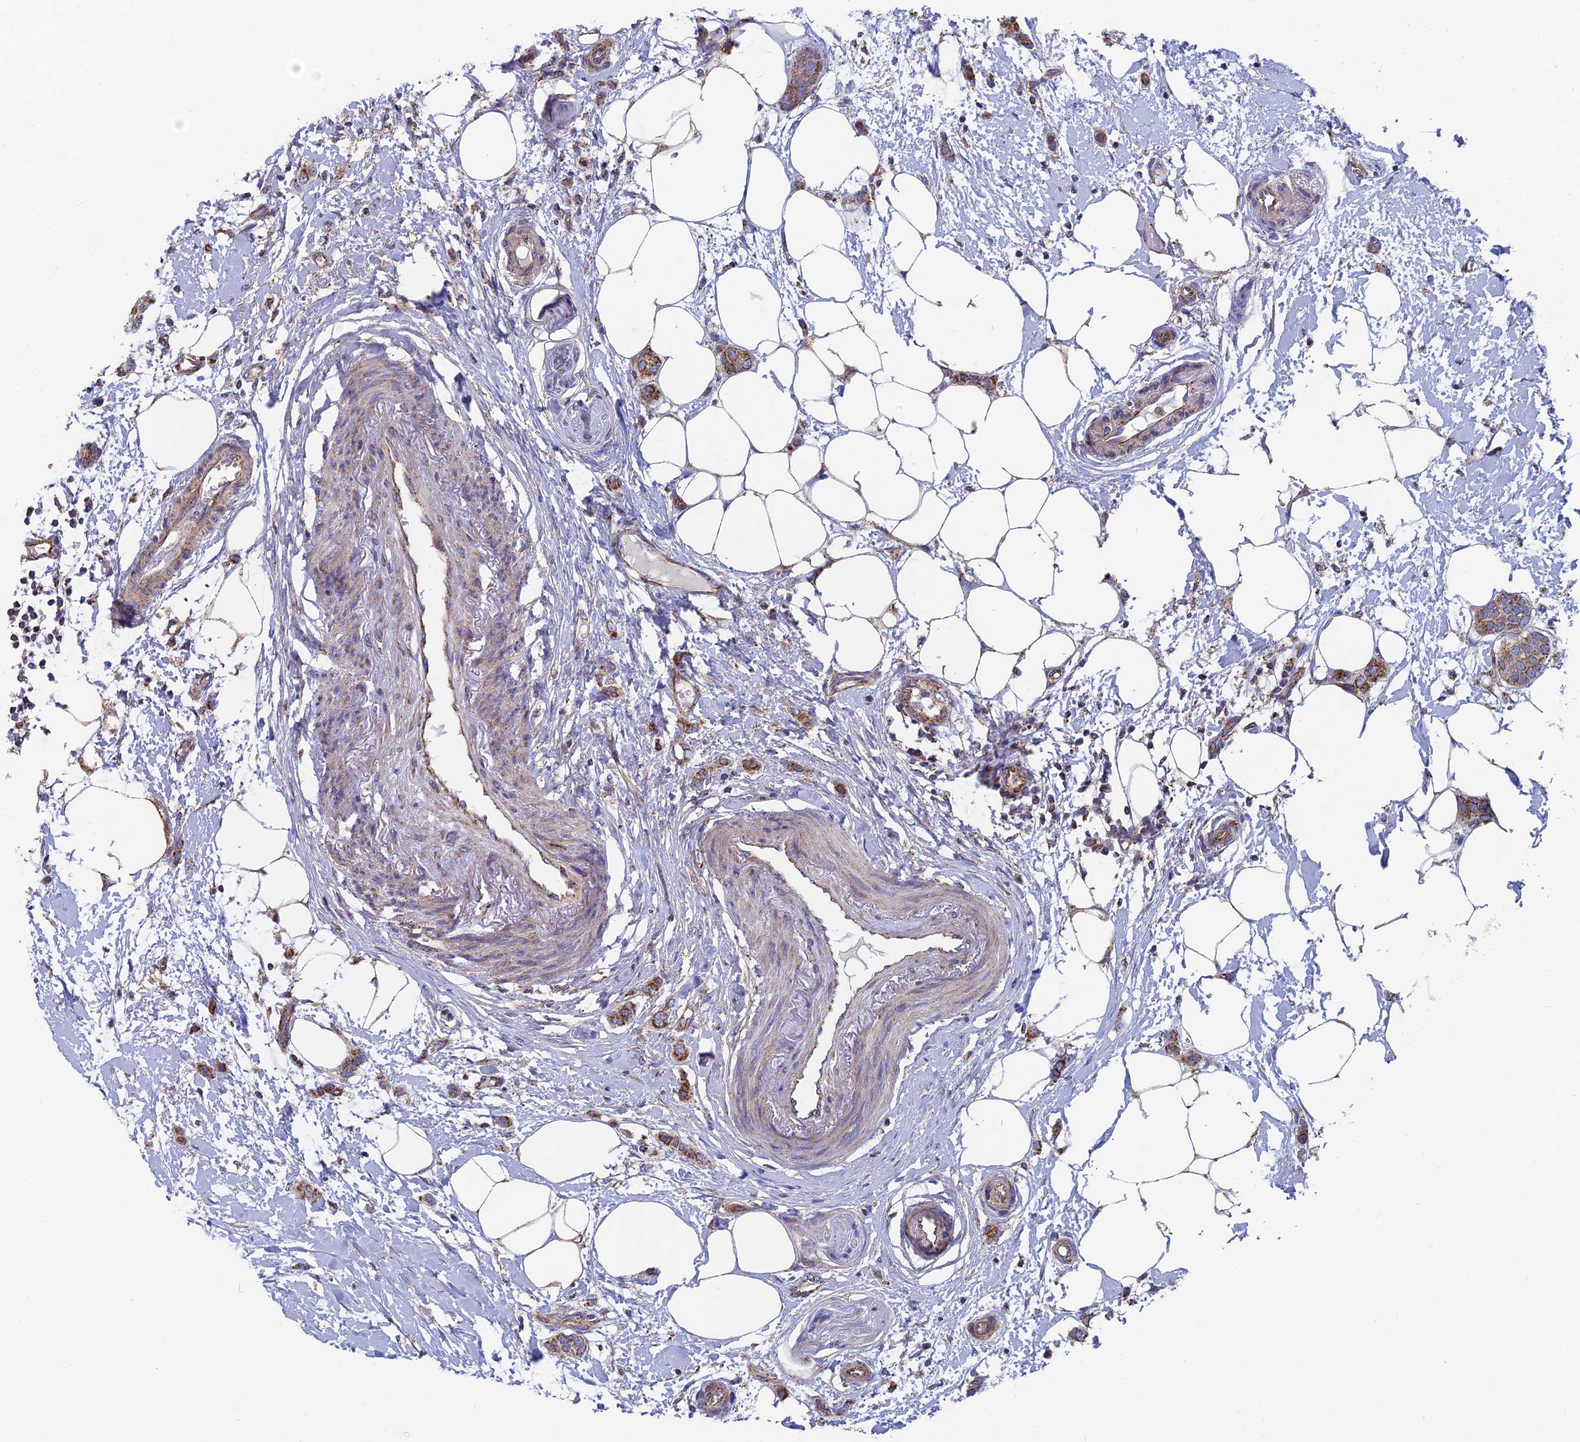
{"staining": {"intensity": "moderate", "quantity": ">75%", "location": "cytoplasmic/membranous"}, "tissue": "breast cancer", "cell_type": "Tumor cells", "image_type": "cancer", "snomed": [{"axis": "morphology", "description": "Duct carcinoma"}, {"axis": "topography", "description": "Breast"}], "caption": "Brown immunohistochemical staining in human breast invasive ductal carcinoma displays moderate cytoplasmic/membranous expression in approximately >75% of tumor cells.", "gene": "MRPS9", "patient": {"sex": "female", "age": 72}}